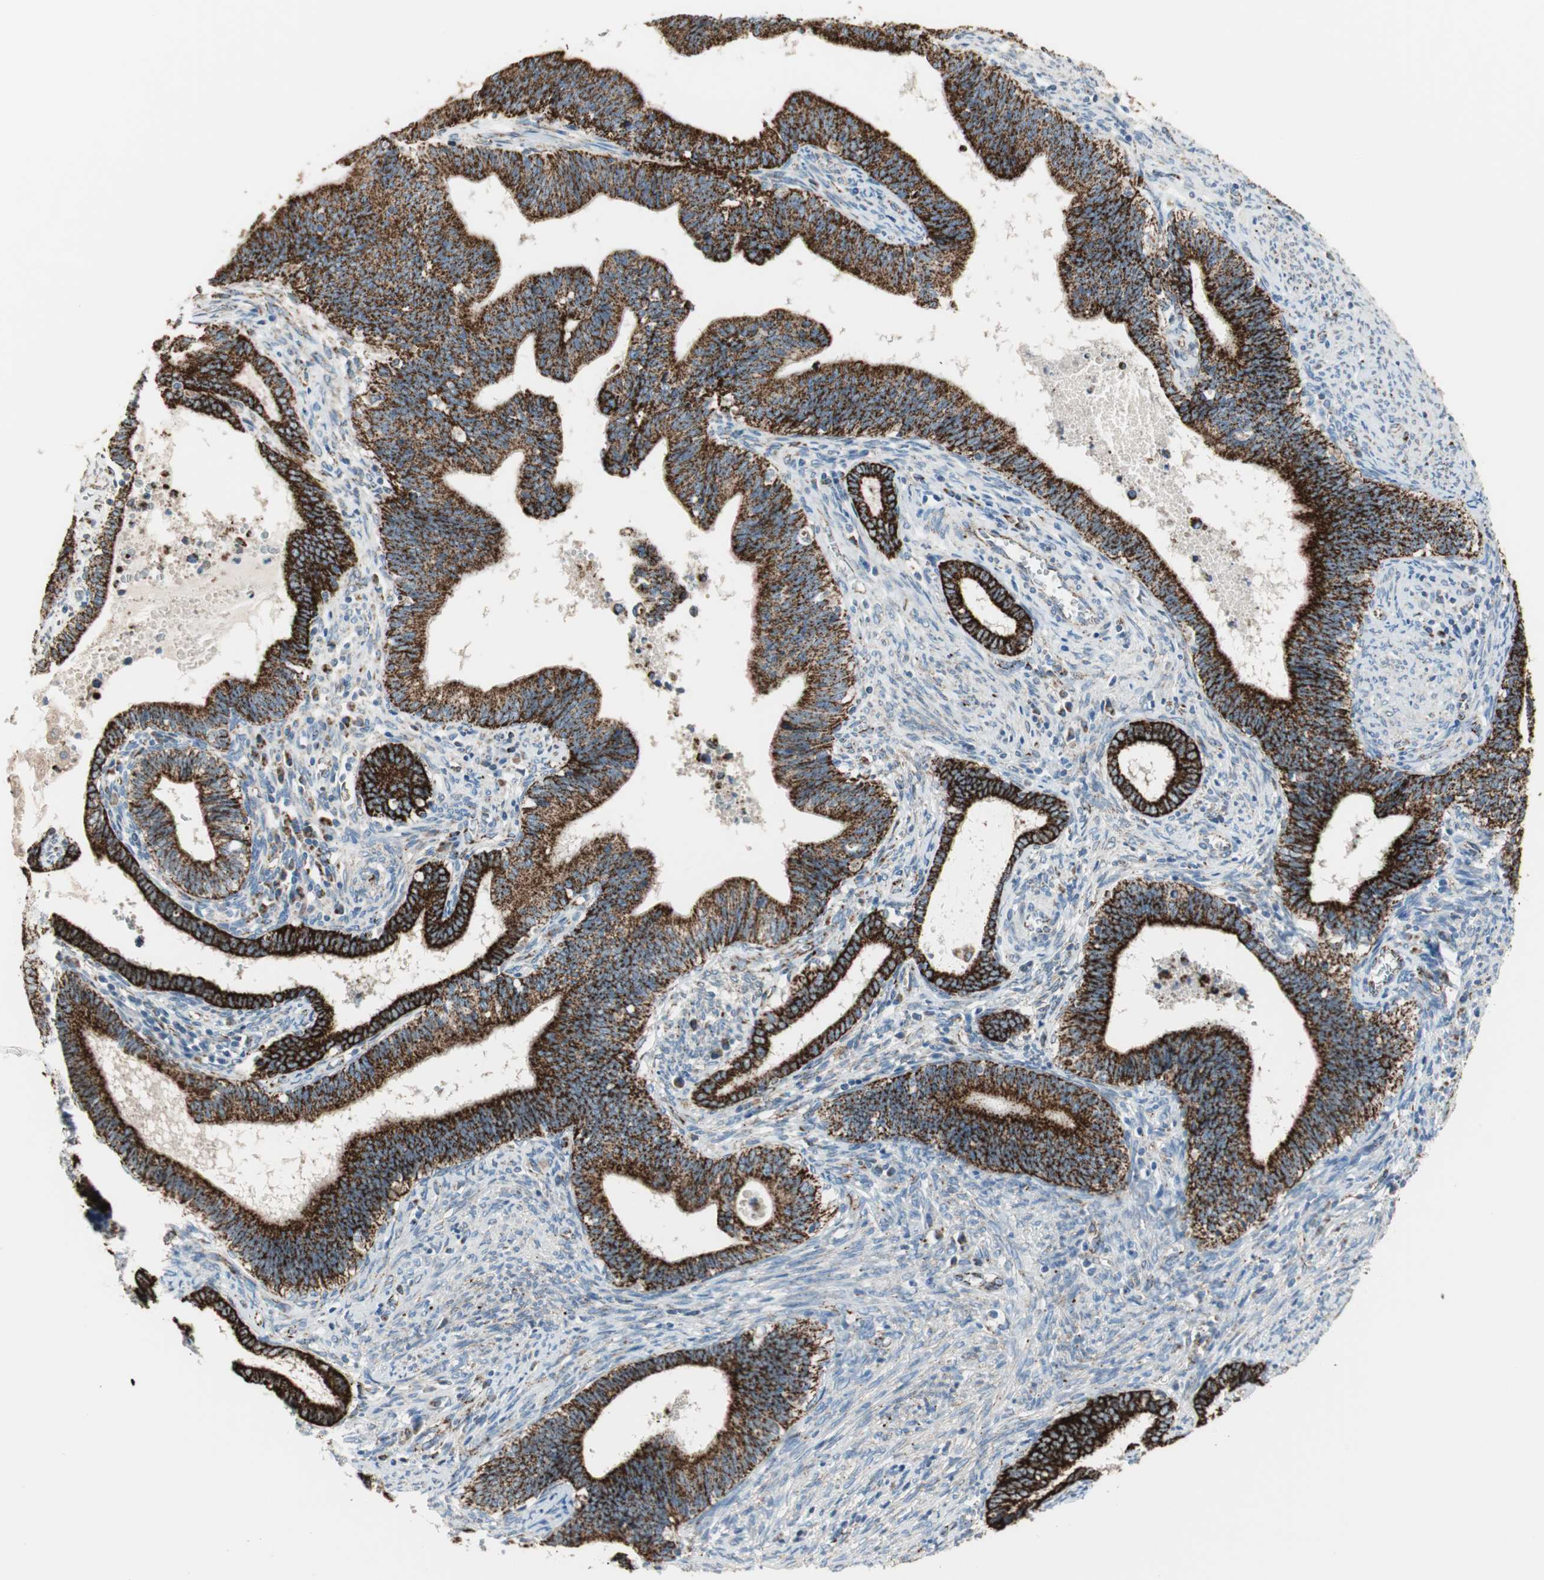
{"staining": {"intensity": "strong", "quantity": ">75%", "location": "cytoplasmic/membranous"}, "tissue": "cervical cancer", "cell_type": "Tumor cells", "image_type": "cancer", "snomed": [{"axis": "morphology", "description": "Adenocarcinoma, NOS"}, {"axis": "topography", "description": "Cervix"}], "caption": "Adenocarcinoma (cervical) stained with DAB (3,3'-diaminobenzidine) IHC displays high levels of strong cytoplasmic/membranous staining in about >75% of tumor cells.", "gene": "TST", "patient": {"sex": "female", "age": 44}}